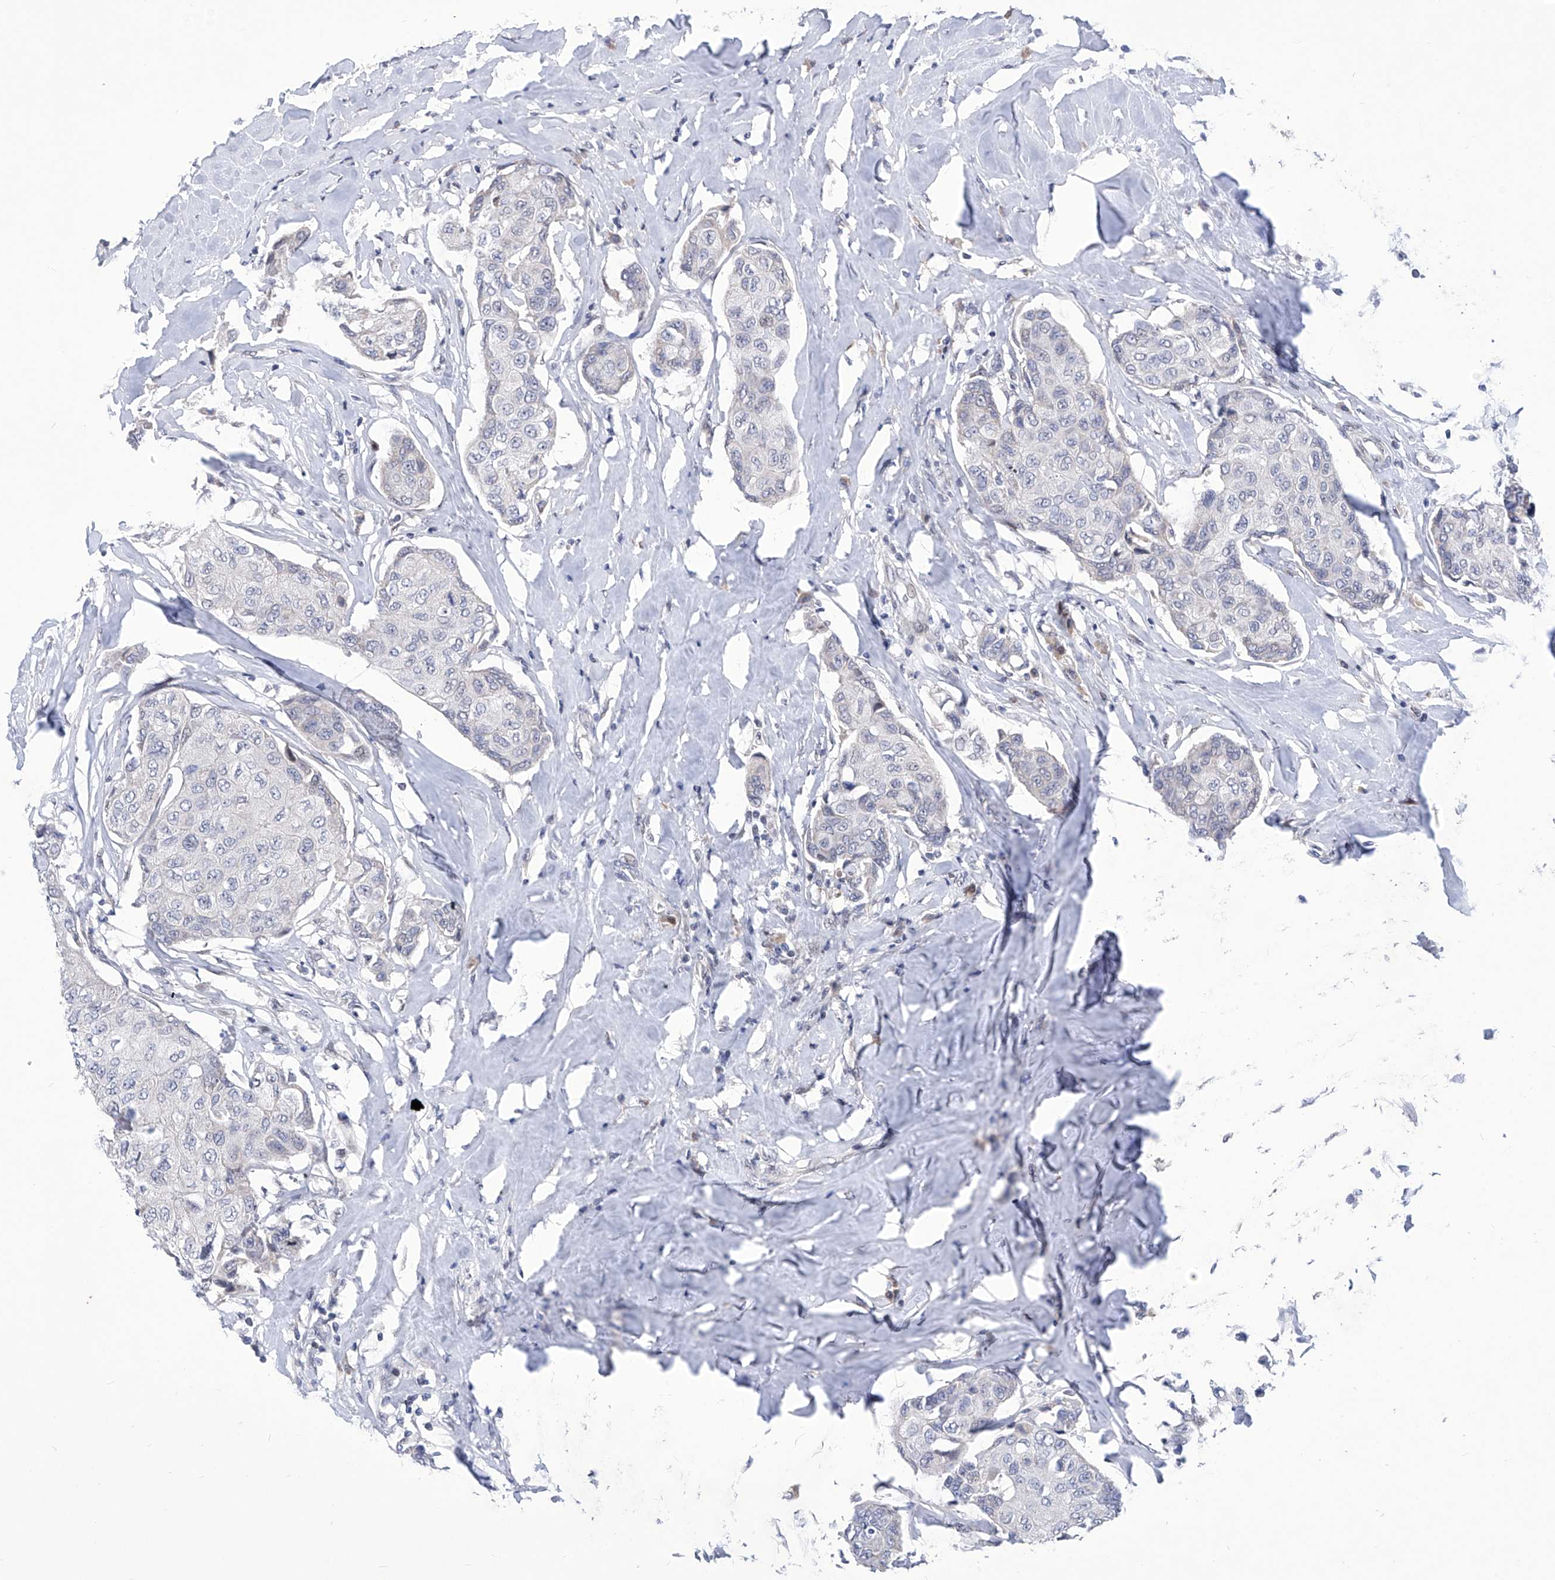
{"staining": {"intensity": "negative", "quantity": "none", "location": "none"}, "tissue": "breast cancer", "cell_type": "Tumor cells", "image_type": "cancer", "snomed": [{"axis": "morphology", "description": "Duct carcinoma"}, {"axis": "topography", "description": "Breast"}], "caption": "High power microscopy photomicrograph of an immunohistochemistry micrograph of breast cancer, revealing no significant positivity in tumor cells.", "gene": "NUFIP1", "patient": {"sex": "female", "age": 80}}